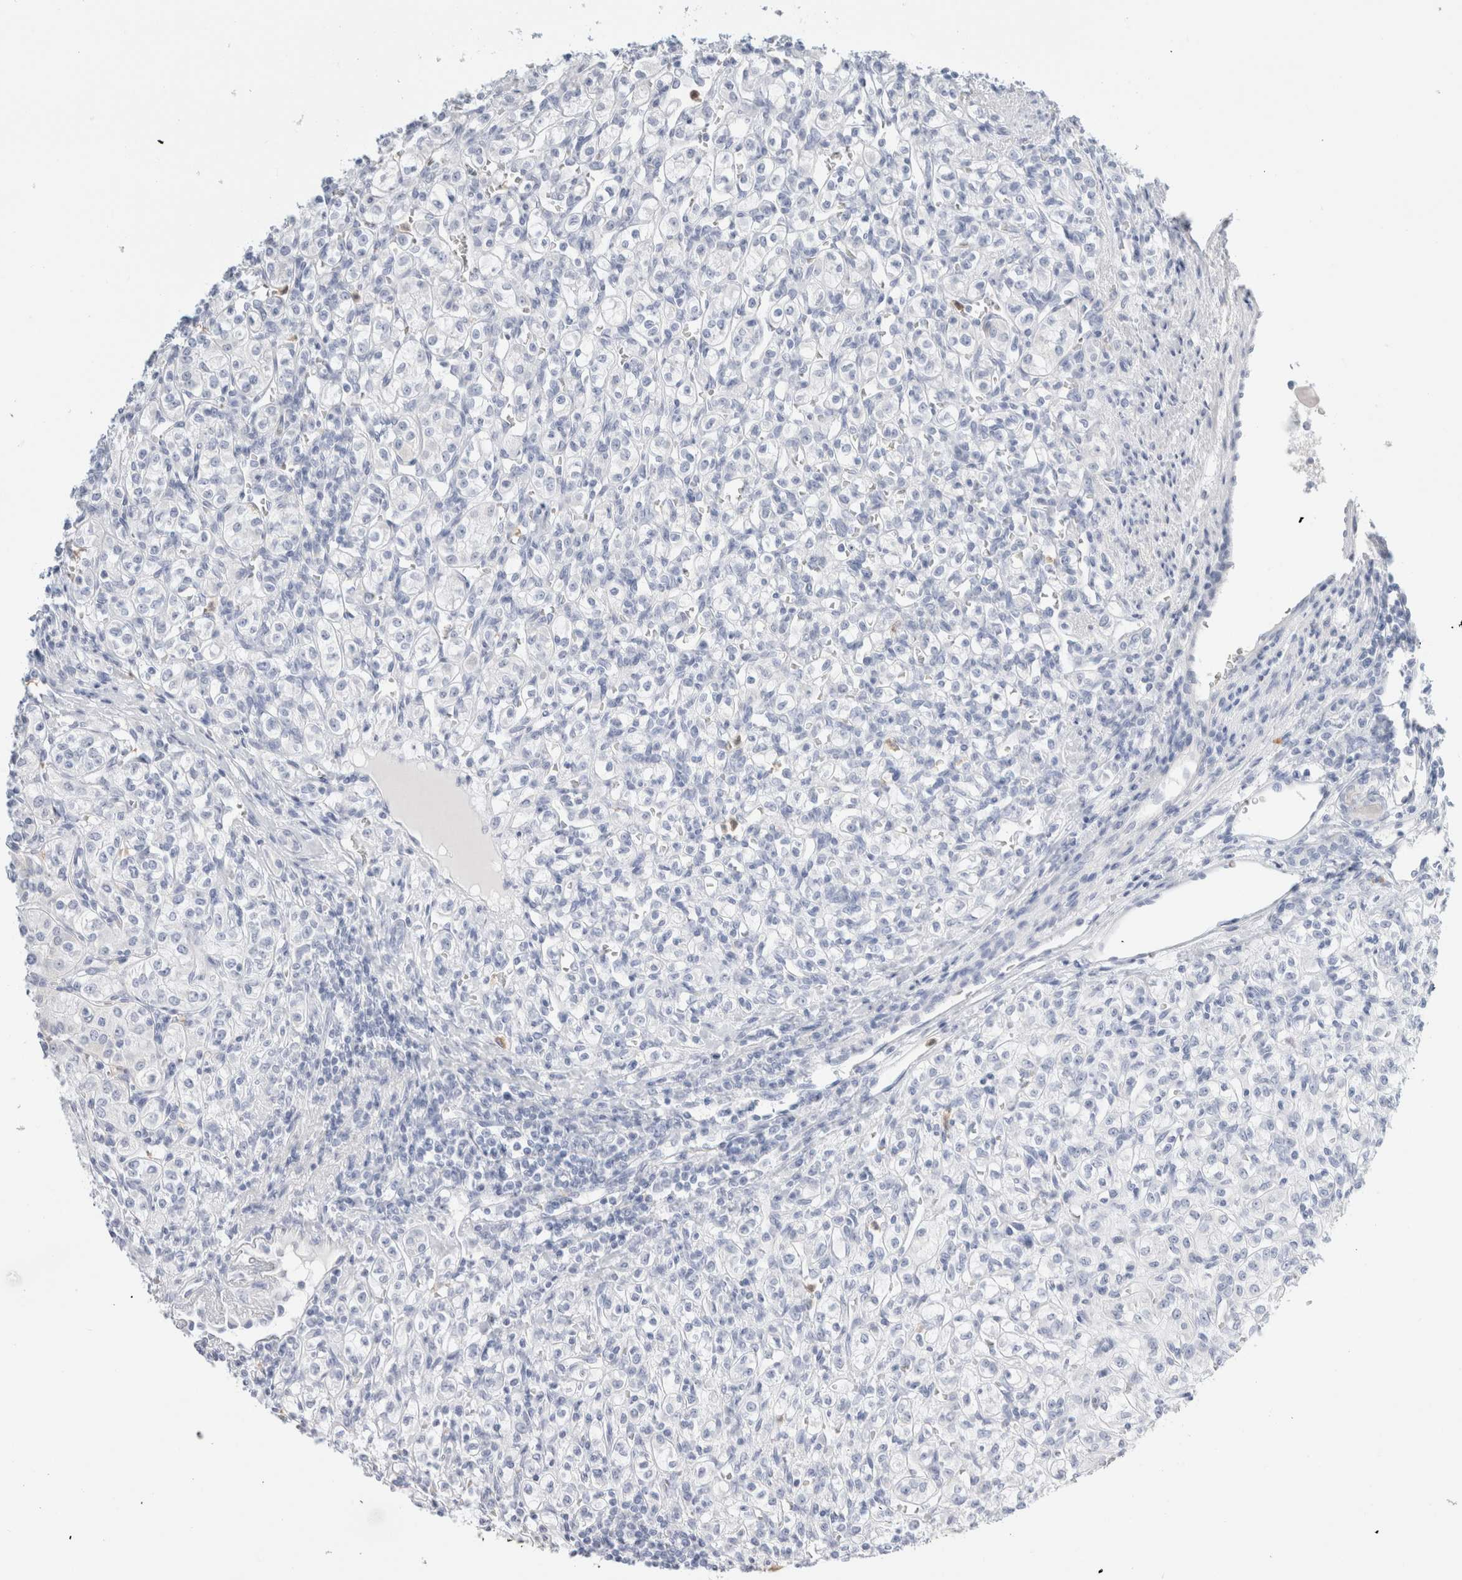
{"staining": {"intensity": "negative", "quantity": "none", "location": "none"}, "tissue": "renal cancer", "cell_type": "Tumor cells", "image_type": "cancer", "snomed": [{"axis": "morphology", "description": "Adenocarcinoma, NOS"}, {"axis": "topography", "description": "Kidney"}], "caption": "DAB (3,3'-diaminobenzidine) immunohistochemical staining of human renal cancer (adenocarcinoma) shows no significant positivity in tumor cells.", "gene": "ARG1", "patient": {"sex": "male", "age": 77}}